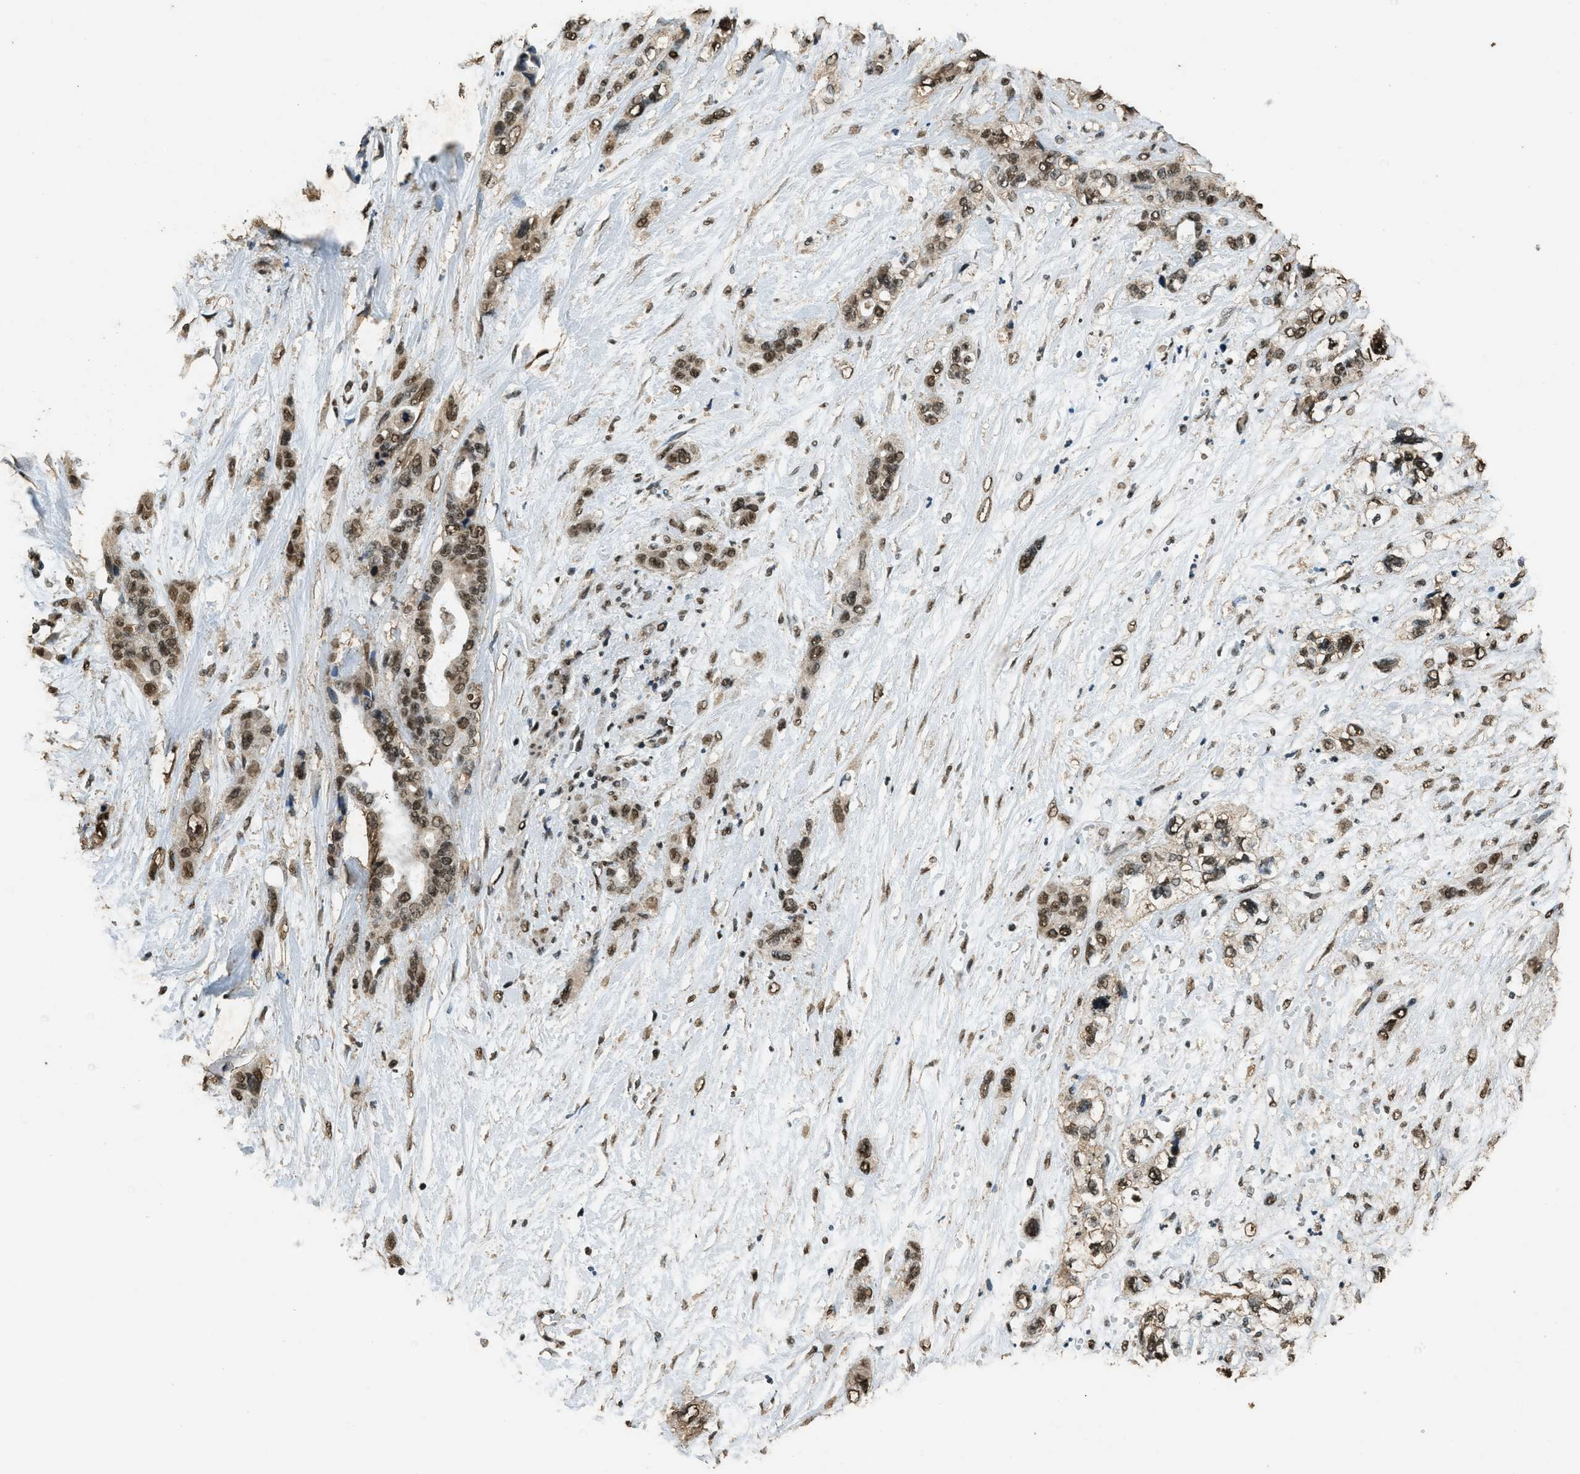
{"staining": {"intensity": "strong", "quantity": ">75%", "location": "nuclear"}, "tissue": "pancreatic cancer", "cell_type": "Tumor cells", "image_type": "cancer", "snomed": [{"axis": "morphology", "description": "Adenocarcinoma, NOS"}, {"axis": "topography", "description": "Pancreas"}], "caption": "Tumor cells exhibit strong nuclear positivity in about >75% of cells in pancreatic cancer (adenocarcinoma). (Brightfield microscopy of DAB IHC at high magnification).", "gene": "MYB", "patient": {"sex": "male", "age": 46}}